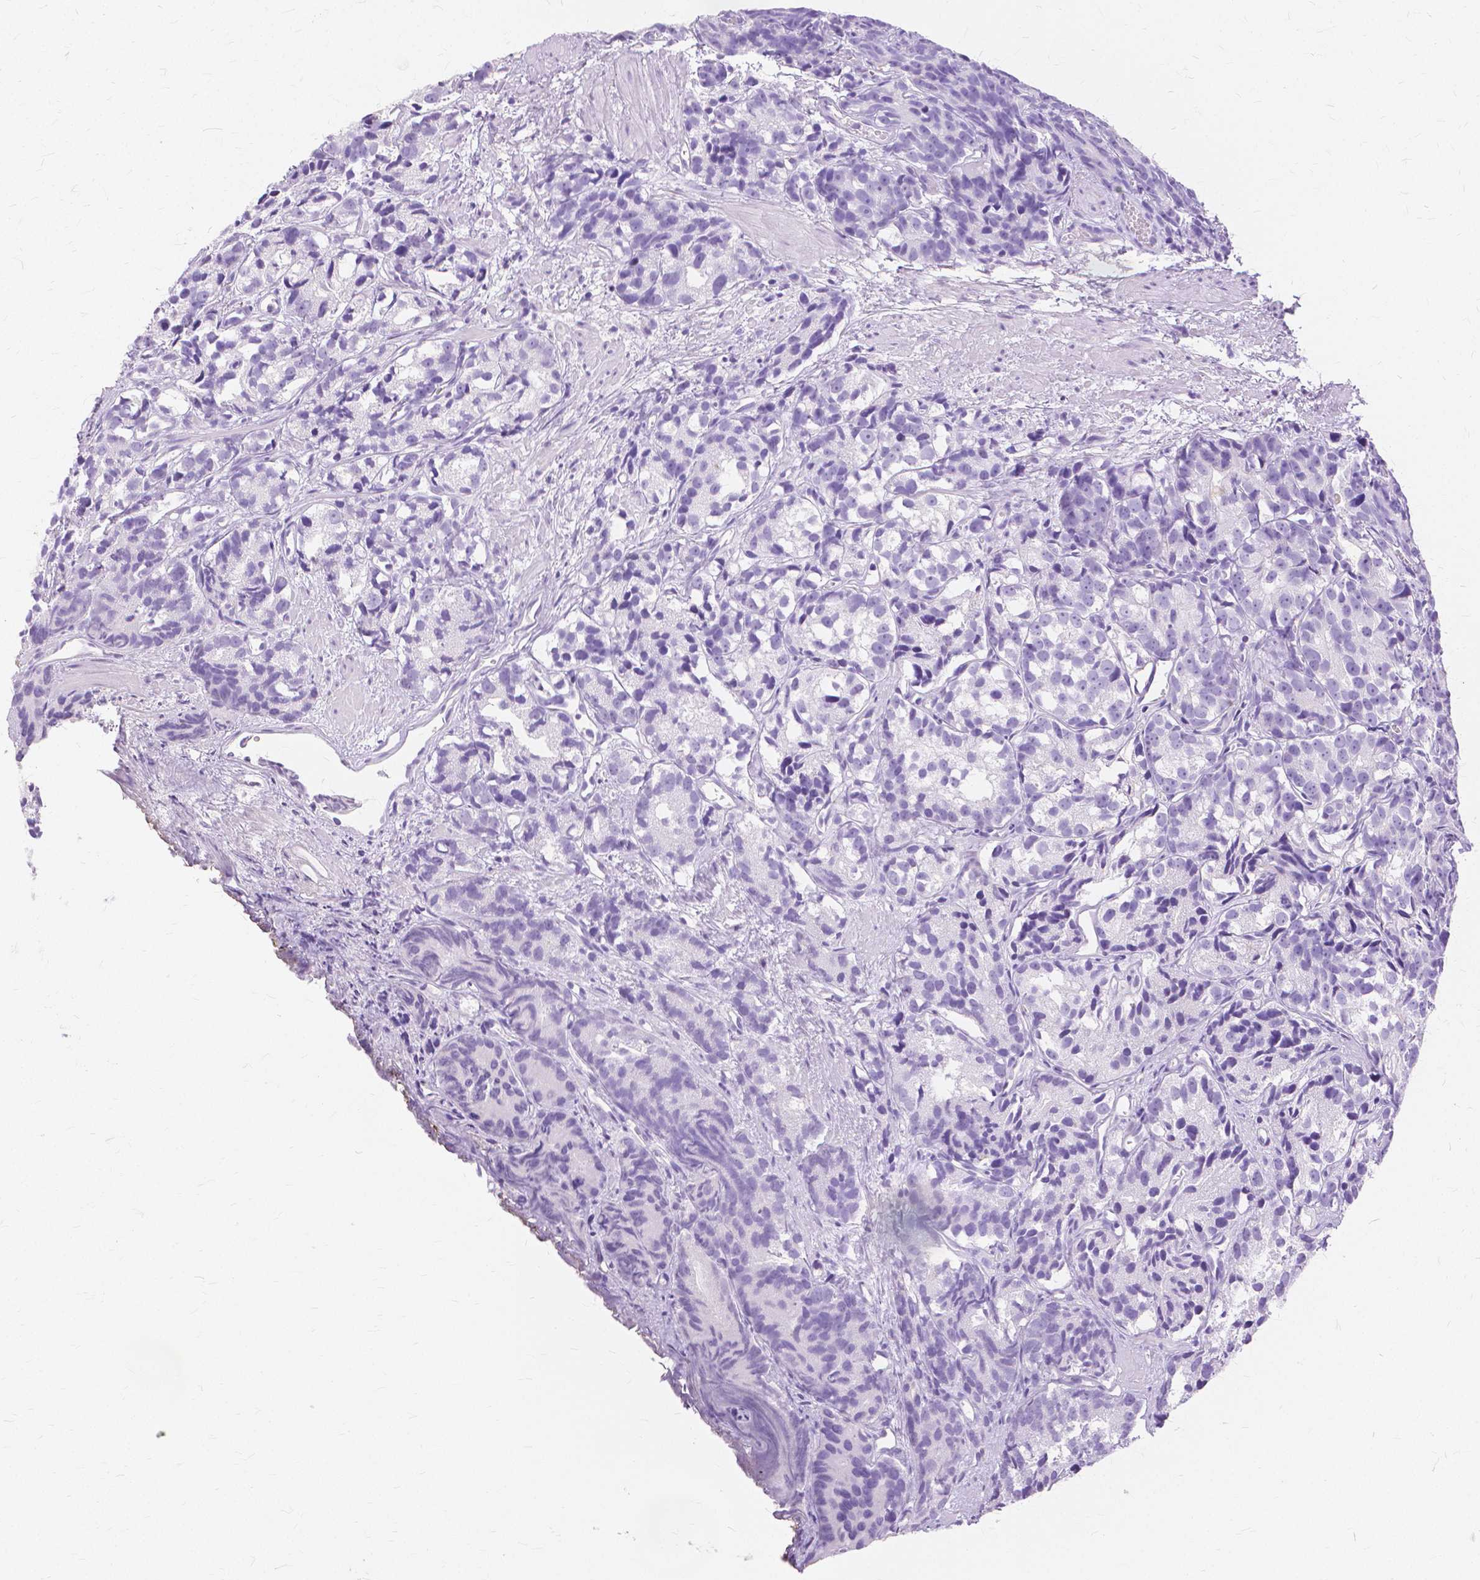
{"staining": {"intensity": "negative", "quantity": "none", "location": "none"}, "tissue": "prostate cancer", "cell_type": "Tumor cells", "image_type": "cancer", "snomed": [{"axis": "morphology", "description": "Adenocarcinoma, High grade"}, {"axis": "topography", "description": "Prostate"}], "caption": "Prostate adenocarcinoma (high-grade) was stained to show a protein in brown. There is no significant expression in tumor cells. Brightfield microscopy of immunohistochemistry stained with DAB (brown) and hematoxylin (blue), captured at high magnification.", "gene": "TGM1", "patient": {"sex": "male", "age": 77}}